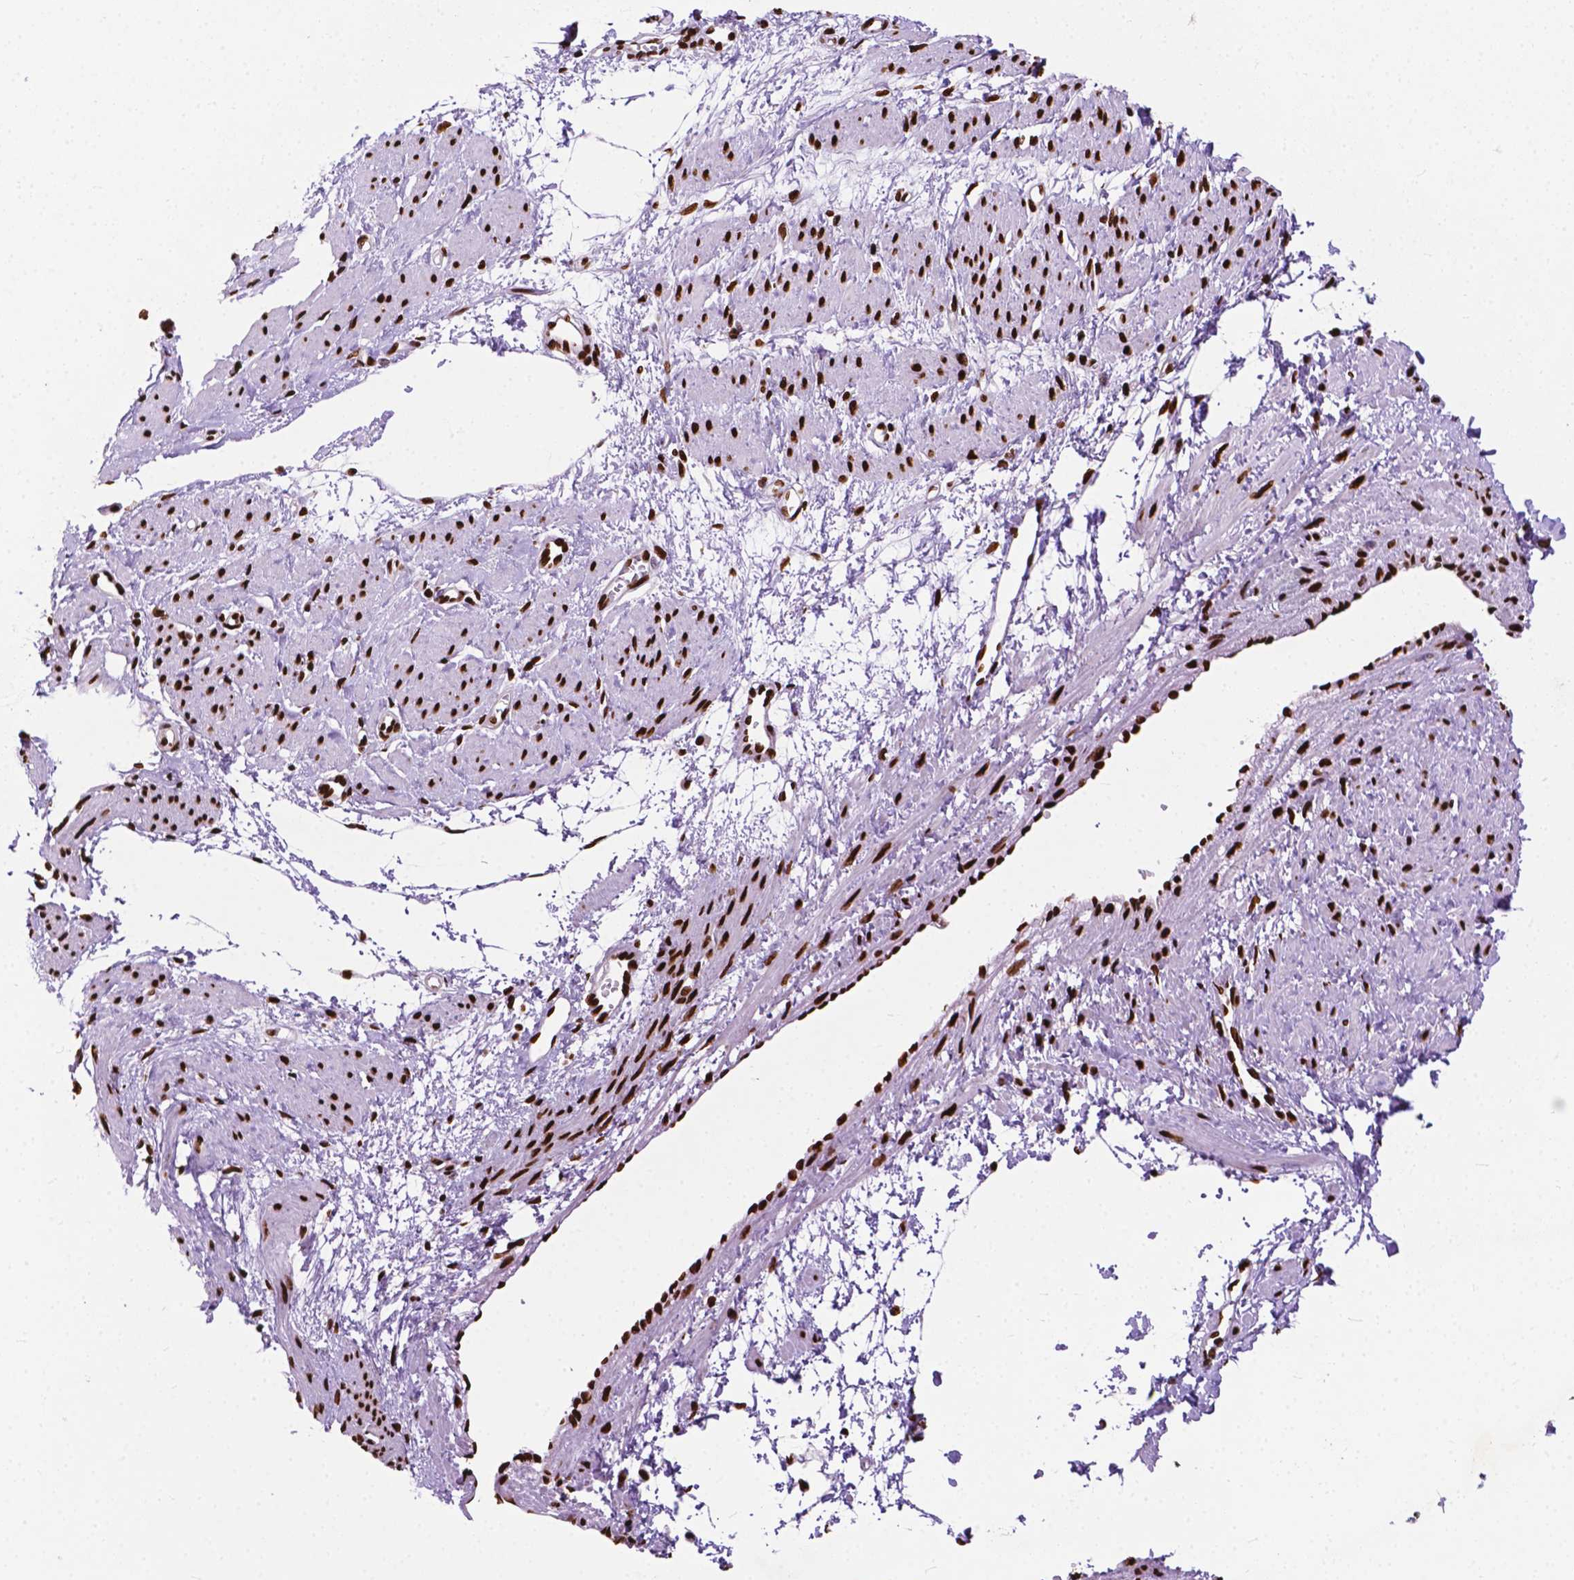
{"staining": {"intensity": "strong", "quantity": ">75%", "location": "nuclear"}, "tissue": "smooth muscle", "cell_type": "Smooth muscle cells", "image_type": "normal", "snomed": [{"axis": "morphology", "description": "Normal tissue, NOS"}, {"axis": "topography", "description": "Smooth muscle"}, {"axis": "topography", "description": "Uterus"}], "caption": "This micrograph displays immunohistochemistry staining of benign human smooth muscle, with high strong nuclear expression in approximately >75% of smooth muscle cells.", "gene": "SMIM5", "patient": {"sex": "female", "age": 39}}